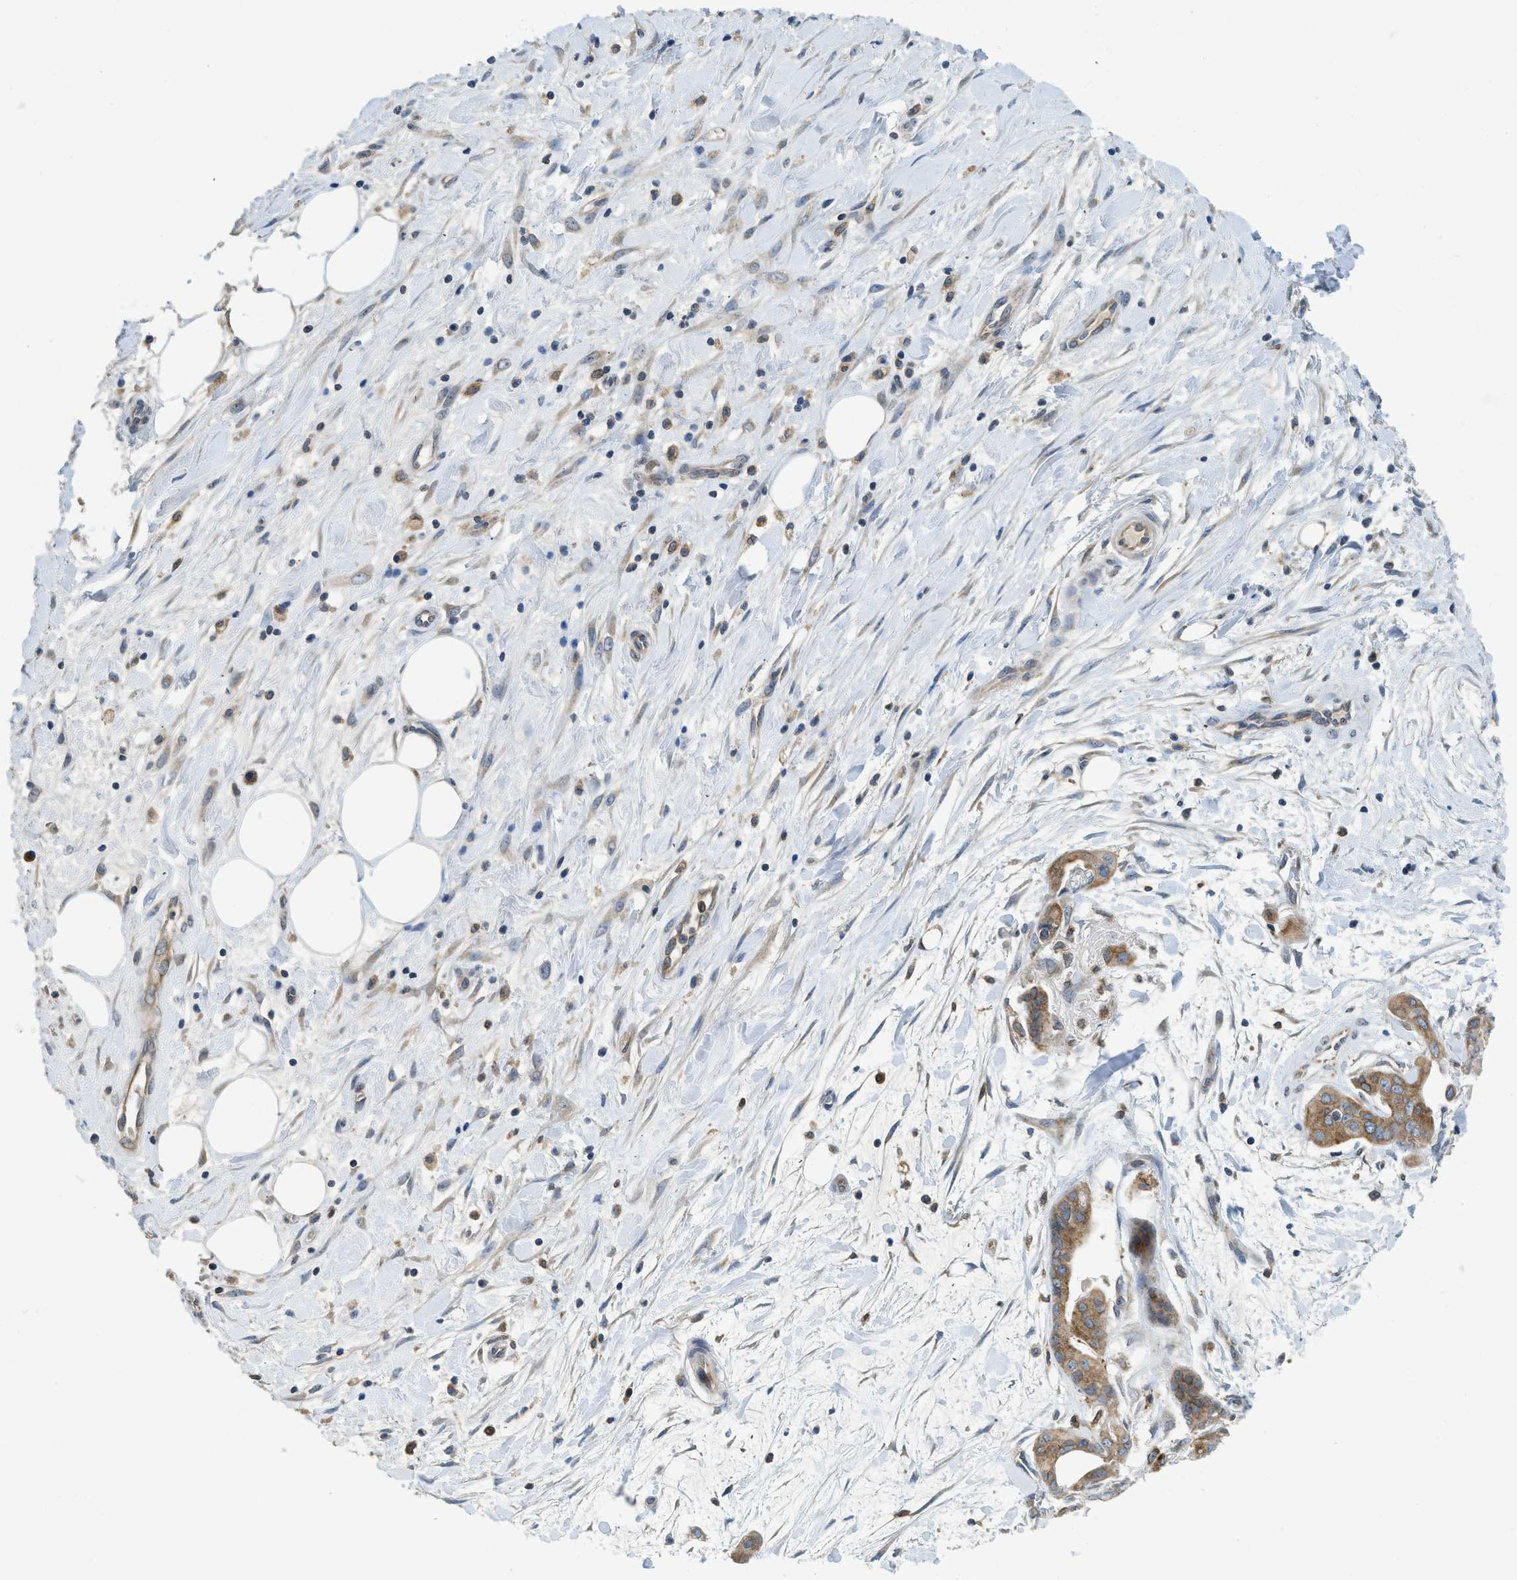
{"staining": {"intensity": "moderate", "quantity": ">75%", "location": "cytoplasmic/membranous"}, "tissue": "pancreatic cancer", "cell_type": "Tumor cells", "image_type": "cancer", "snomed": [{"axis": "morphology", "description": "Adenocarcinoma, NOS"}, {"axis": "topography", "description": "Pancreas"}], "caption": "Human pancreatic cancer stained with a brown dye shows moderate cytoplasmic/membranous positive positivity in about >75% of tumor cells.", "gene": "BCAP31", "patient": {"sex": "female", "age": 75}}